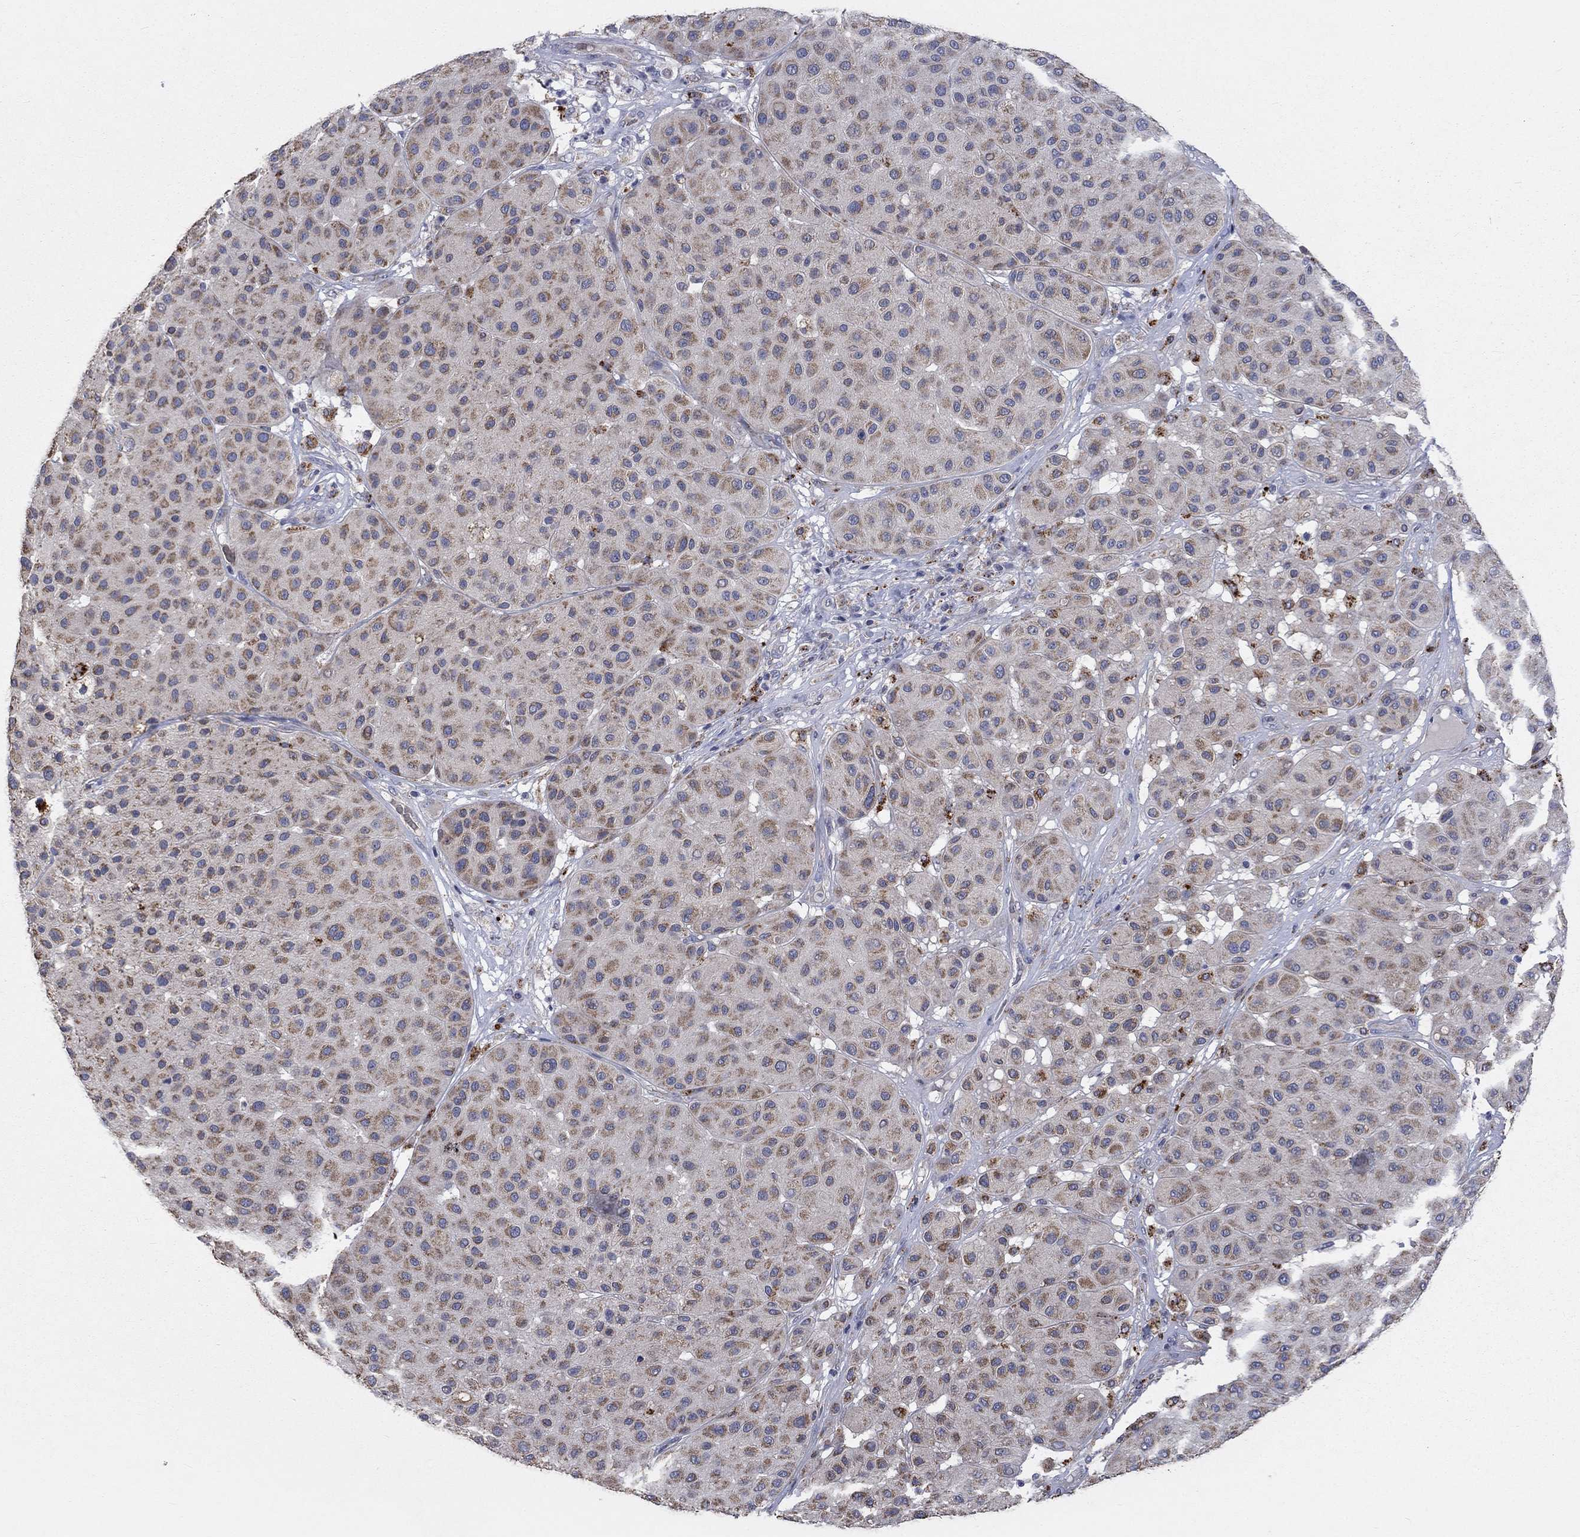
{"staining": {"intensity": "moderate", "quantity": "25%-75%", "location": "cytoplasmic/membranous"}, "tissue": "melanoma", "cell_type": "Tumor cells", "image_type": "cancer", "snomed": [{"axis": "morphology", "description": "Malignant melanoma, Metastatic site"}, {"axis": "topography", "description": "Smooth muscle"}], "caption": "Immunohistochemistry histopathology image of neoplastic tissue: human melanoma stained using IHC displays medium levels of moderate protein expression localized specifically in the cytoplasmic/membranous of tumor cells, appearing as a cytoplasmic/membranous brown color.", "gene": "UGT8", "patient": {"sex": "male", "age": 41}}